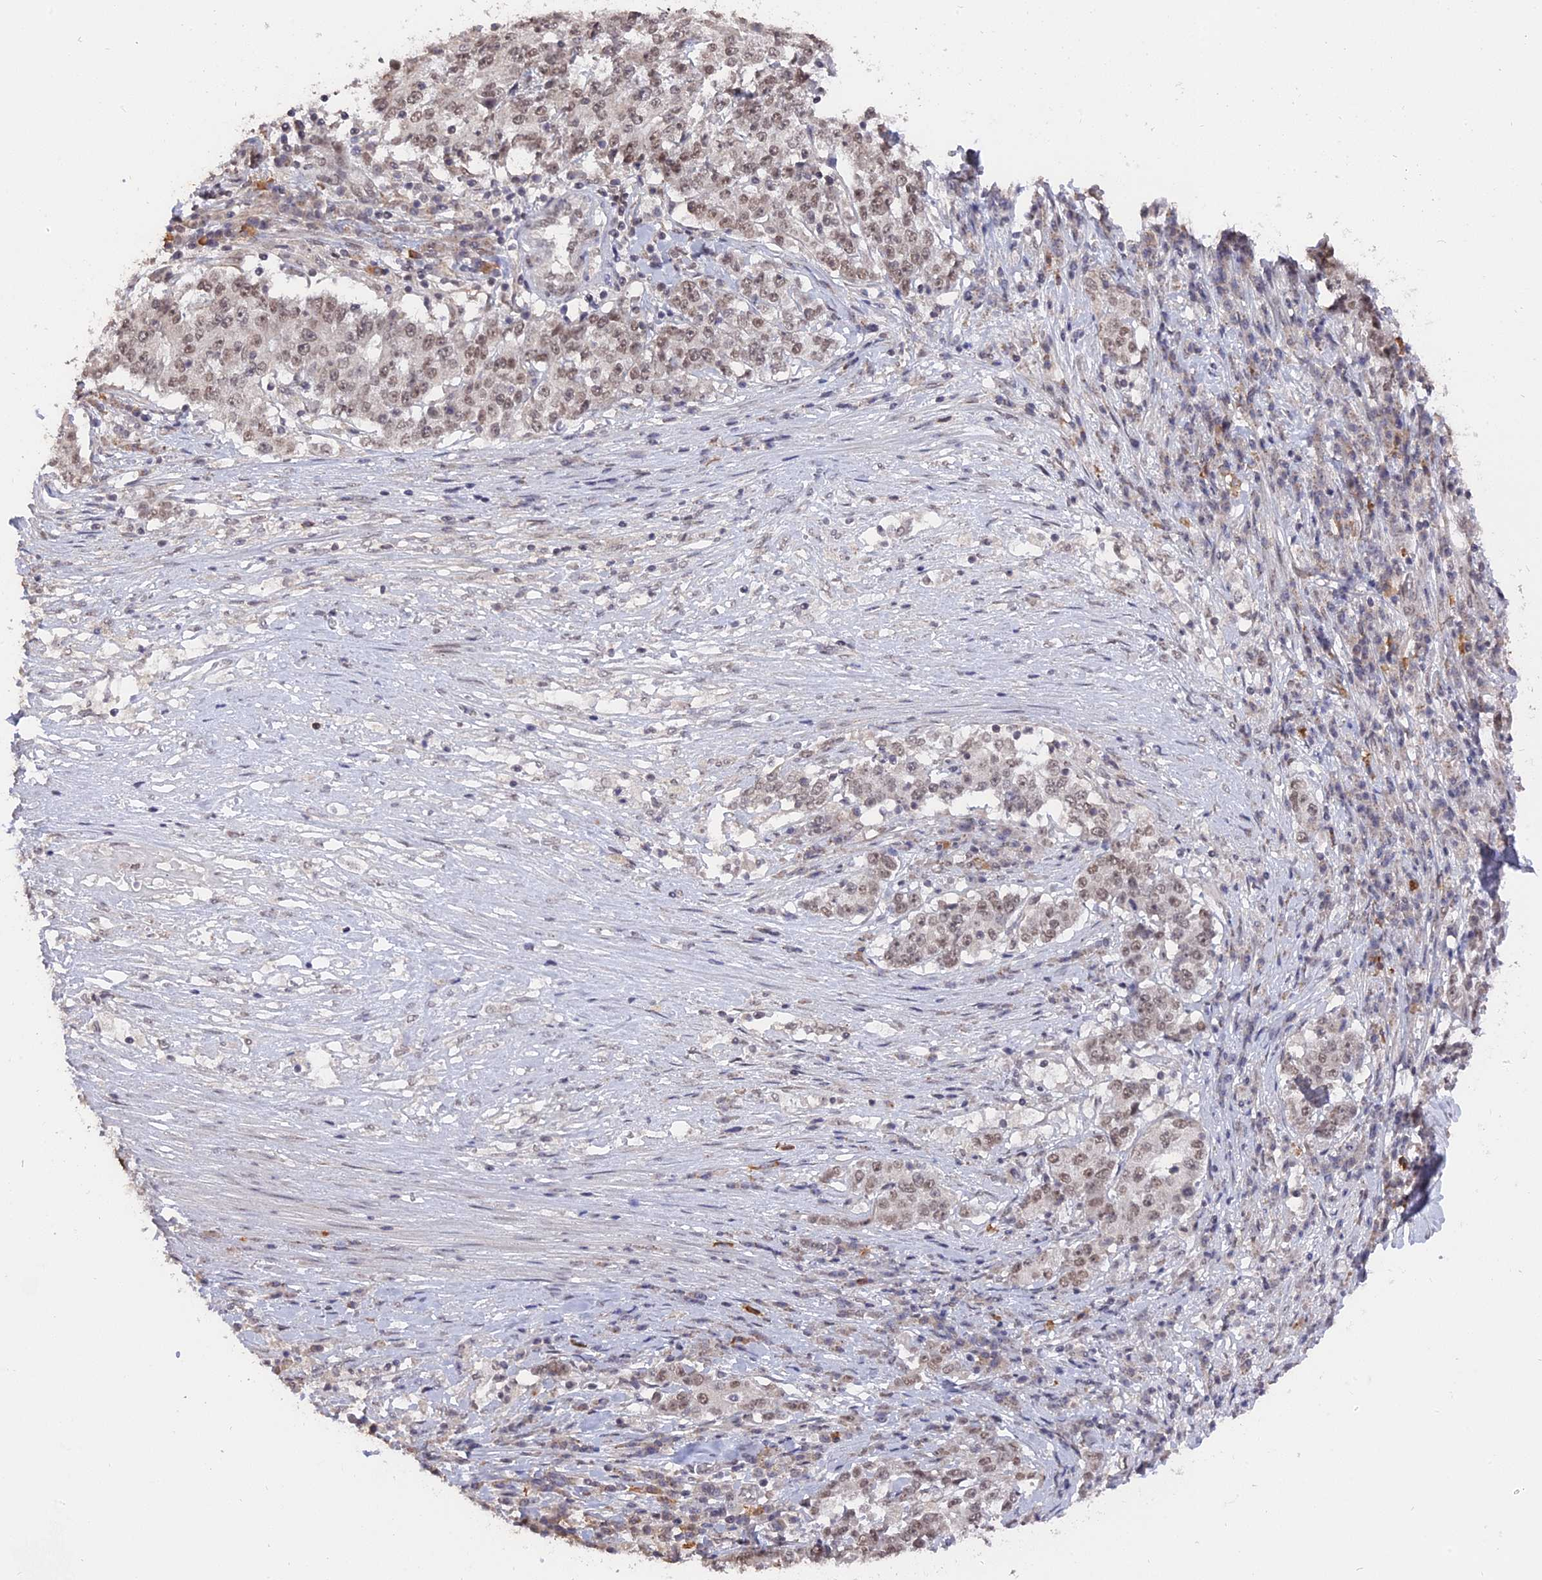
{"staining": {"intensity": "weak", "quantity": ">75%", "location": "nuclear"}, "tissue": "stomach cancer", "cell_type": "Tumor cells", "image_type": "cancer", "snomed": [{"axis": "morphology", "description": "Adenocarcinoma, NOS"}, {"axis": "topography", "description": "Stomach"}], "caption": "An immunohistochemistry histopathology image of tumor tissue is shown. Protein staining in brown labels weak nuclear positivity in adenocarcinoma (stomach) within tumor cells. Using DAB (brown) and hematoxylin (blue) stains, captured at high magnification using brightfield microscopy.", "gene": "NR1H3", "patient": {"sex": "male", "age": 59}}